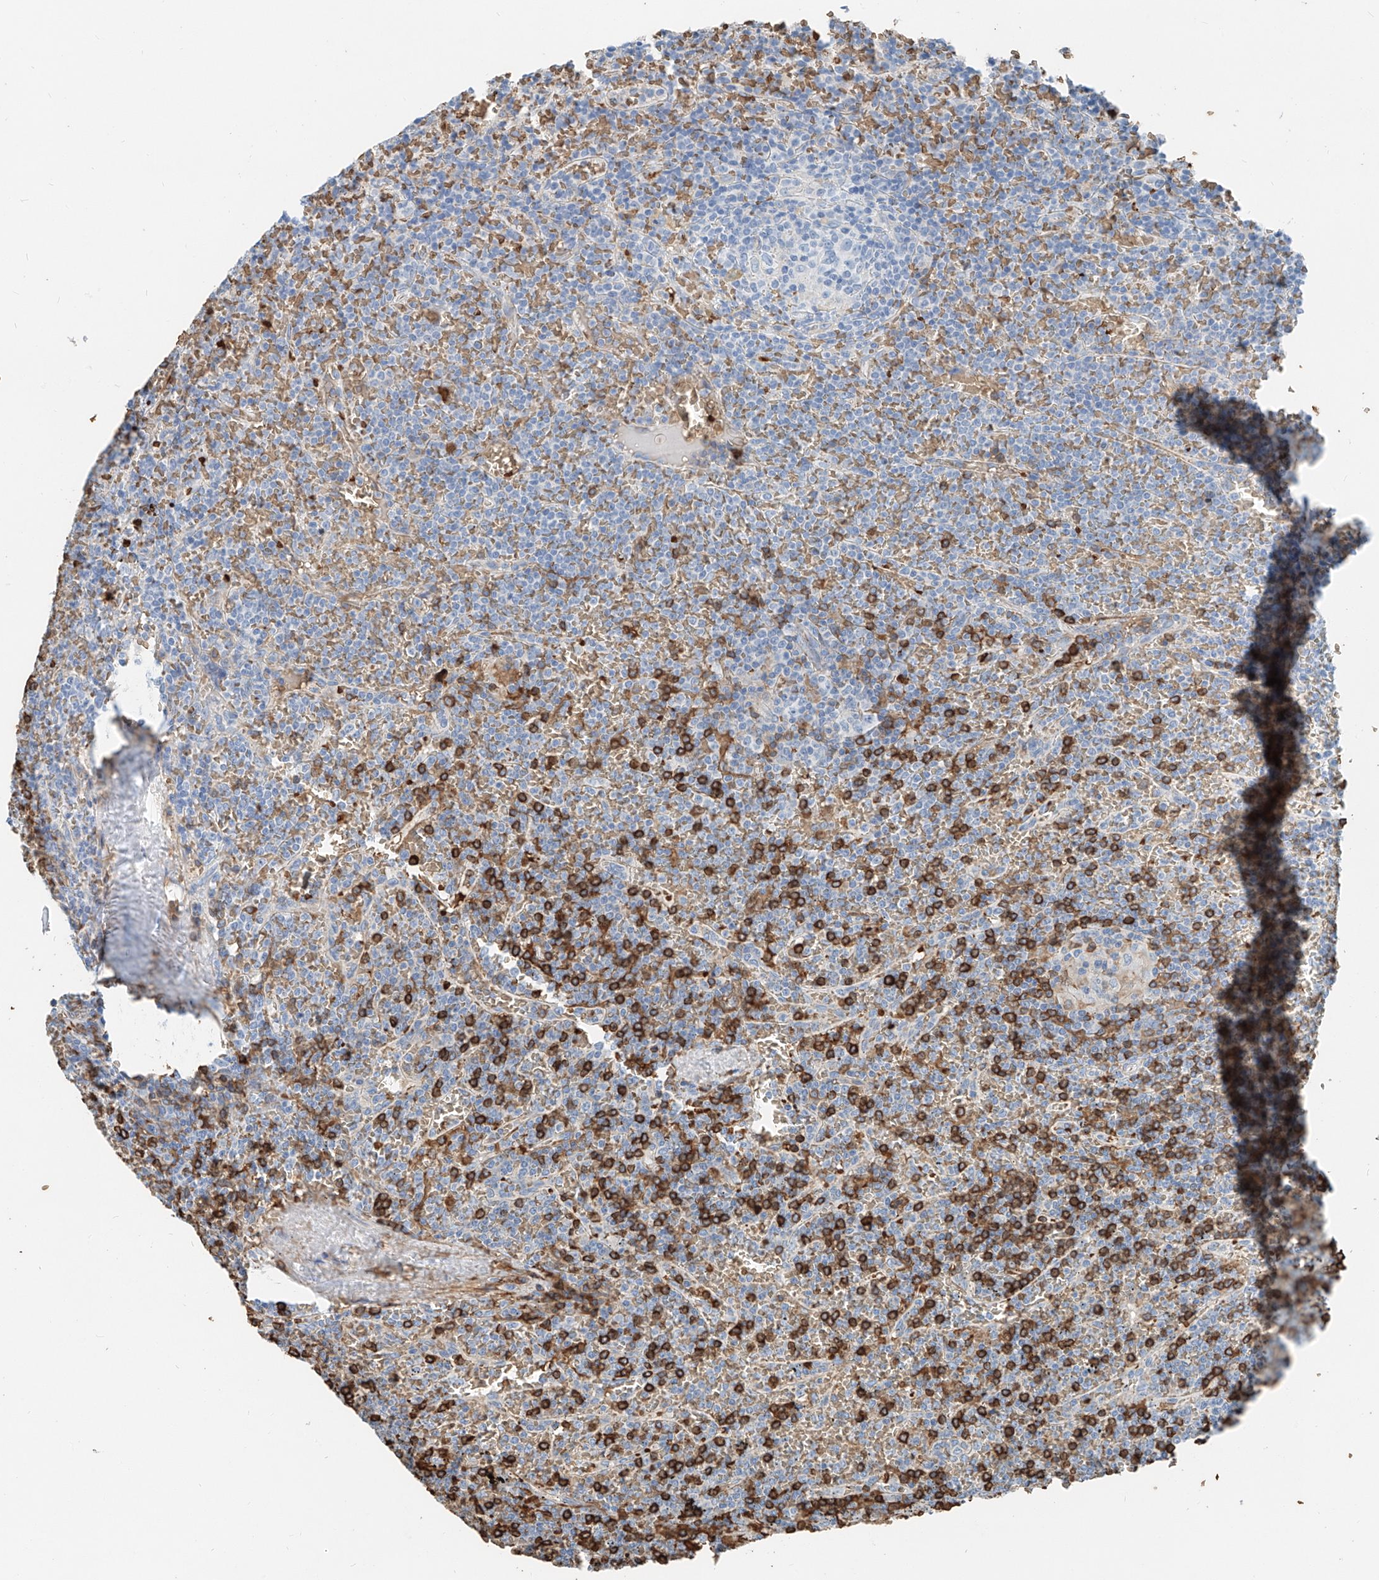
{"staining": {"intensity": "negative", "quantity": "none", "location": "none"}, "tissue": "lymphoma", "cell_type": "Tumor cells", "image_type": "cancer", "snomed": [{"axis": "morphology", "description": "Malignant lymphoma, non-Hodgkin's type, Low grade"}, {"axis": "topography", "description": "Spleen"}], "caption": "Image shows no significant protein expression in tumor cells of malignant lymphoma, non-Hodgkin's type (low-grade). (Immunohistochemistry (ihc), brightfield microscopy, high magnification).", "gene": "PRSS23", "patient": {"sex": "female", "age": 19}}